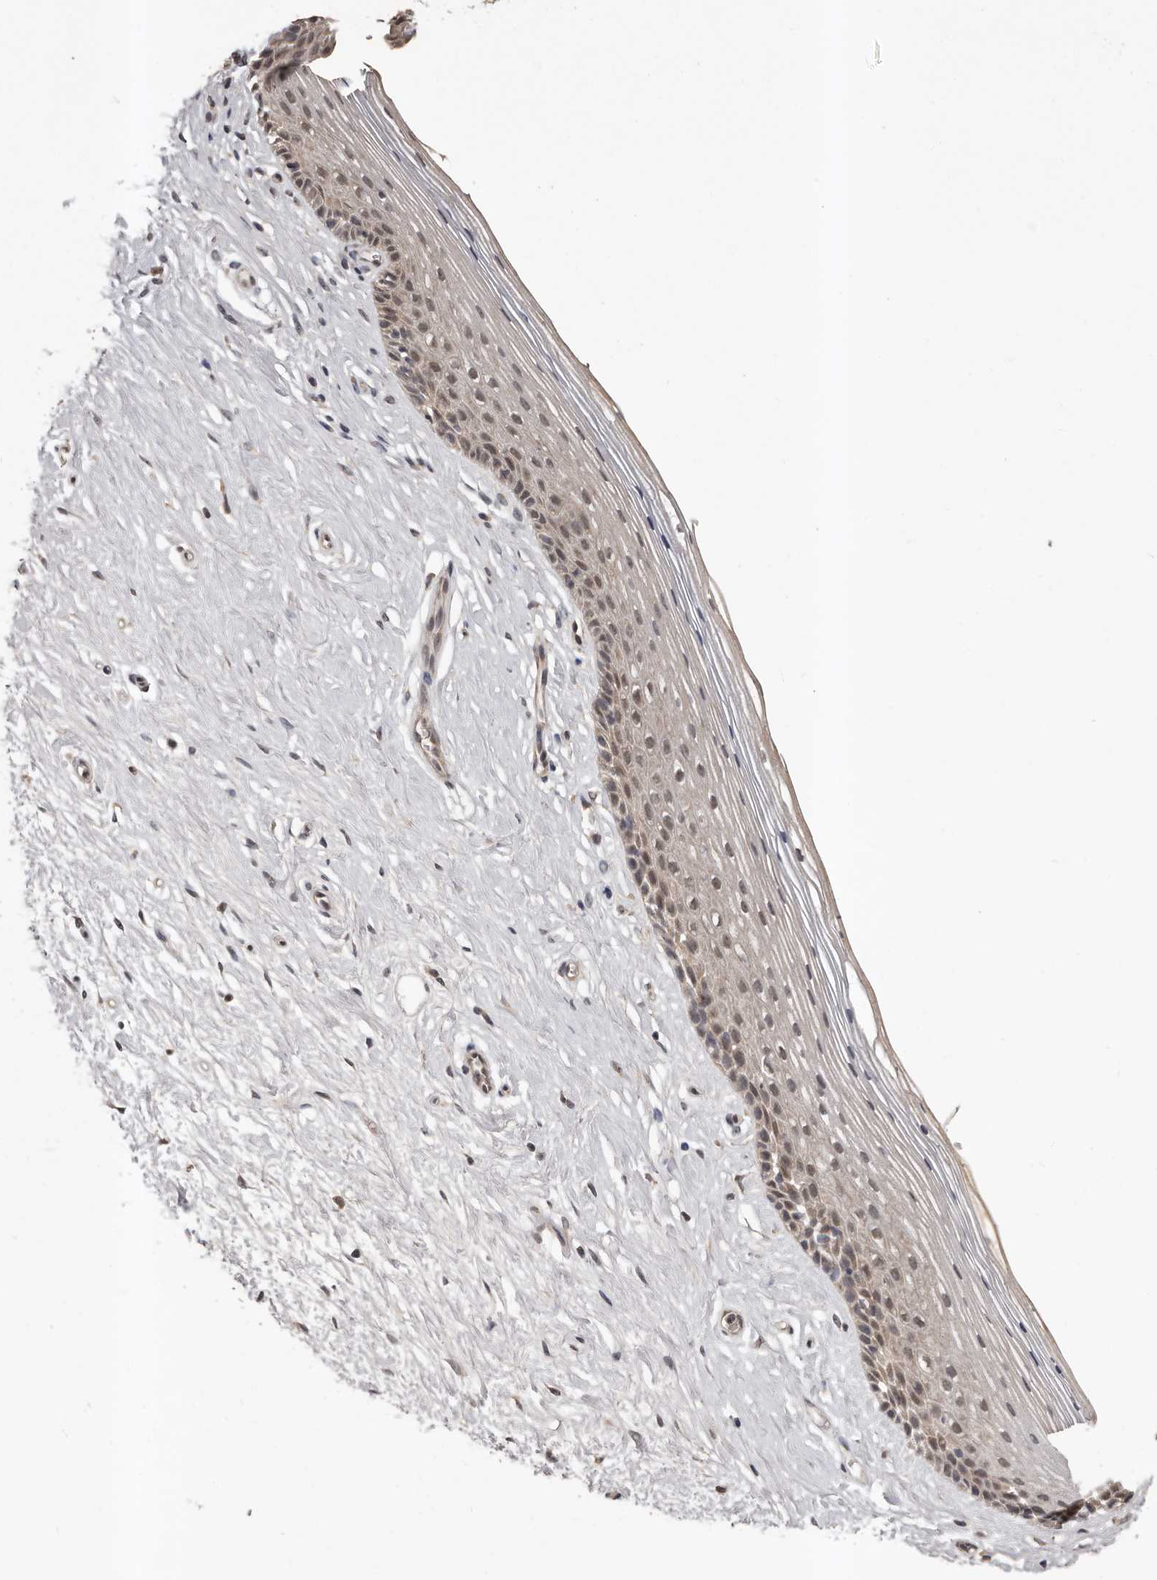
{"staining": {"intensity": "weak", "quantity": "25%-75%", "location": "cytoplasmic/membranous"}, "tissue": "vagina", "cell_type": "Squamous epithelial cells", "image_type": "normal", "snomed": [{"axis": "morphology", "description": "Normal tissue, NOS"}, {"axis": "topography", "description": "Vagina"}], "caption": "Protein staining displays weak cytoplasmic/membranous staining in about 25%-75% of squamous epithelial cells in benign vagina. (Stains: DAB (3,3'-diaminobenzidine) in brown, nuclei in blue, Microscopy: brightfield microscopy at high magnification).", "gene": "VPS37A", "patient": {"sex": "female", "age": 46}}